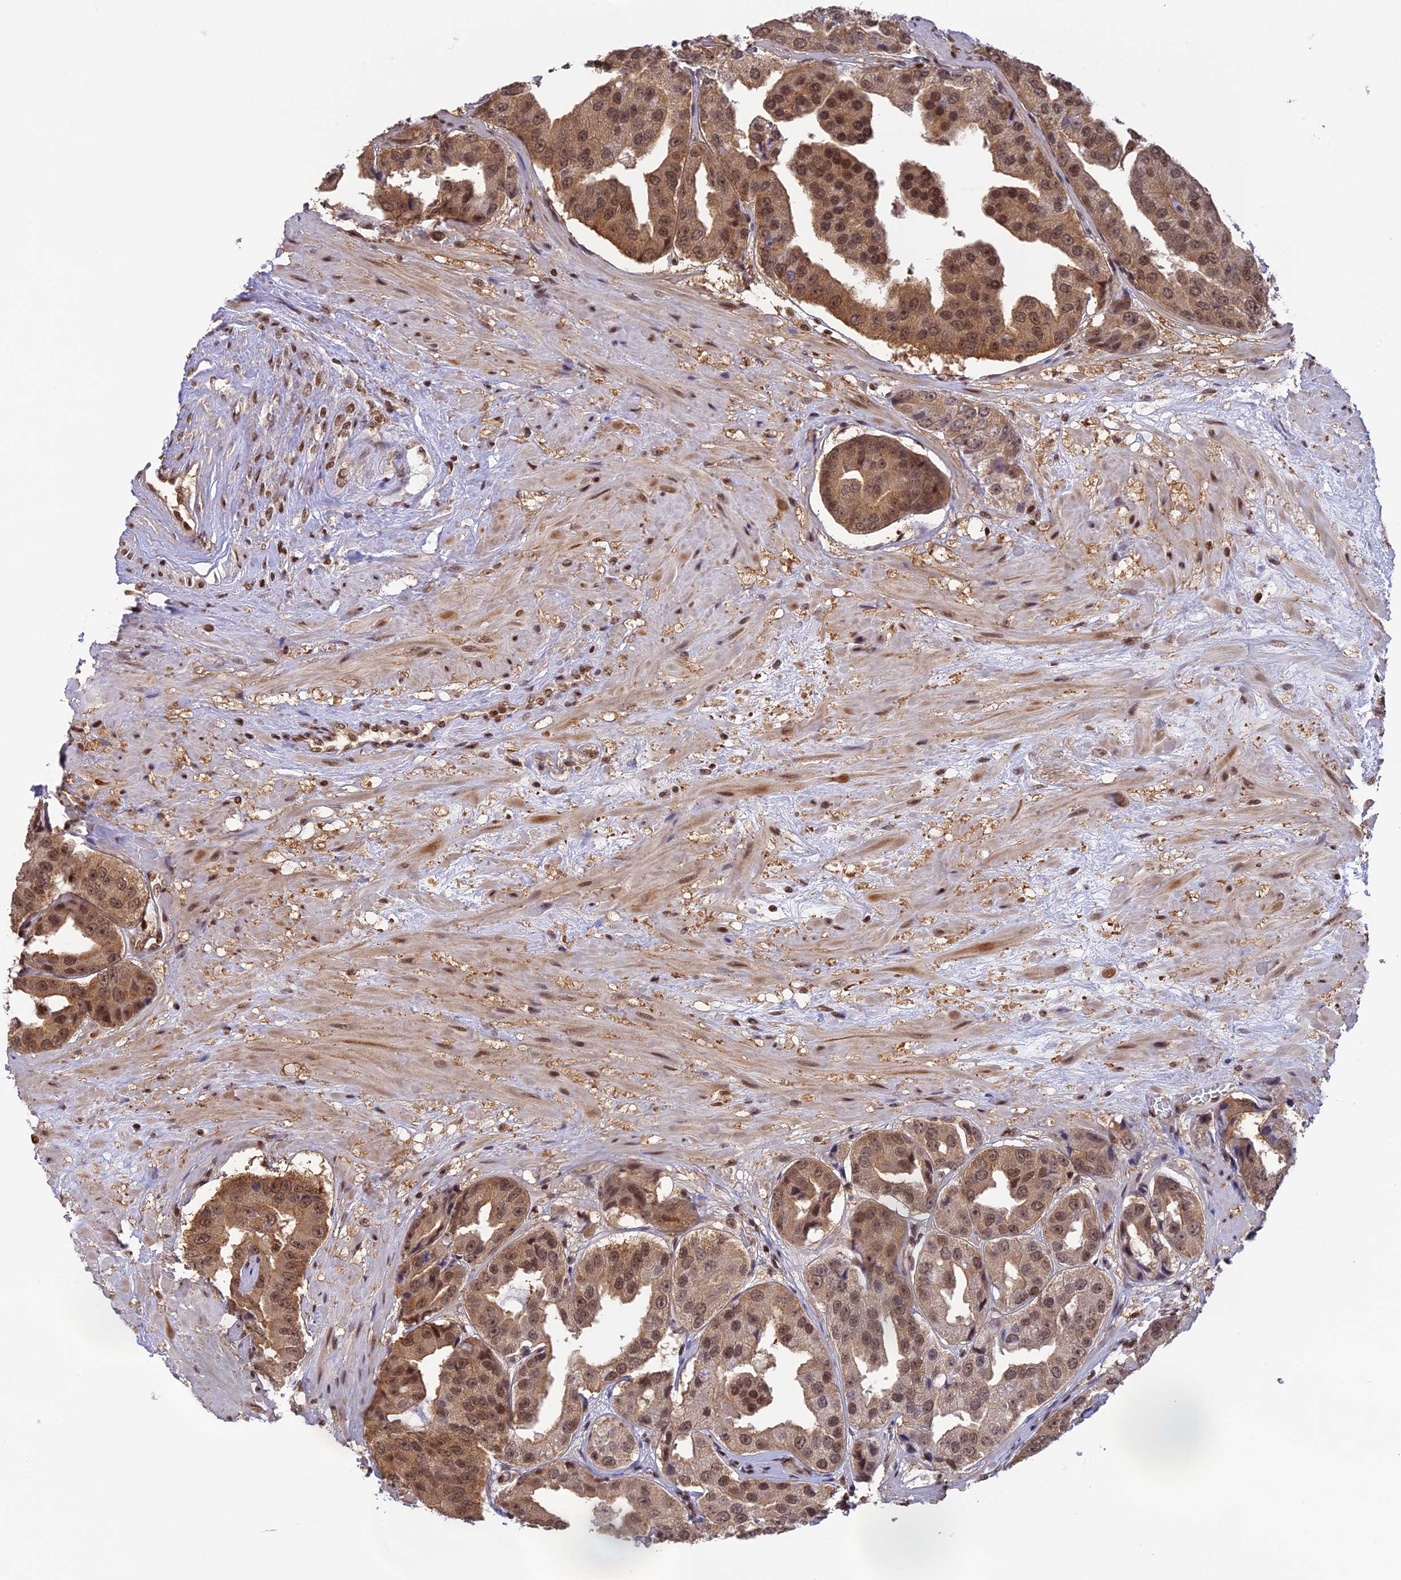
{"staining": {"intensity": "moderate", "quantity": ">75%", "location": "cytoplasmic/membranous,nuclear"}, "tissue": "prostate cancer", "cell_type": "Tumor cells", "image_type": "cancer", "snomed": [{"axis": "morphology", "description": "Adenocarcinoma, High grade"}, {"axis": "topography", "description": "Prostate"}], "caption": "Brown immunohistochemical staining in human prostate cancer reveals moderate cytoplasmic/membranous and nuclear staining in approximately >75% of tumor cells. The staining is performed using DAB (3,3'-diaminobenzidine) brown chromogen to label protein expression. The nuclei are counter-stained blue using hematoxylin.", "gene": "THAP11", "patient": {"sex": "male", "age": 63}}